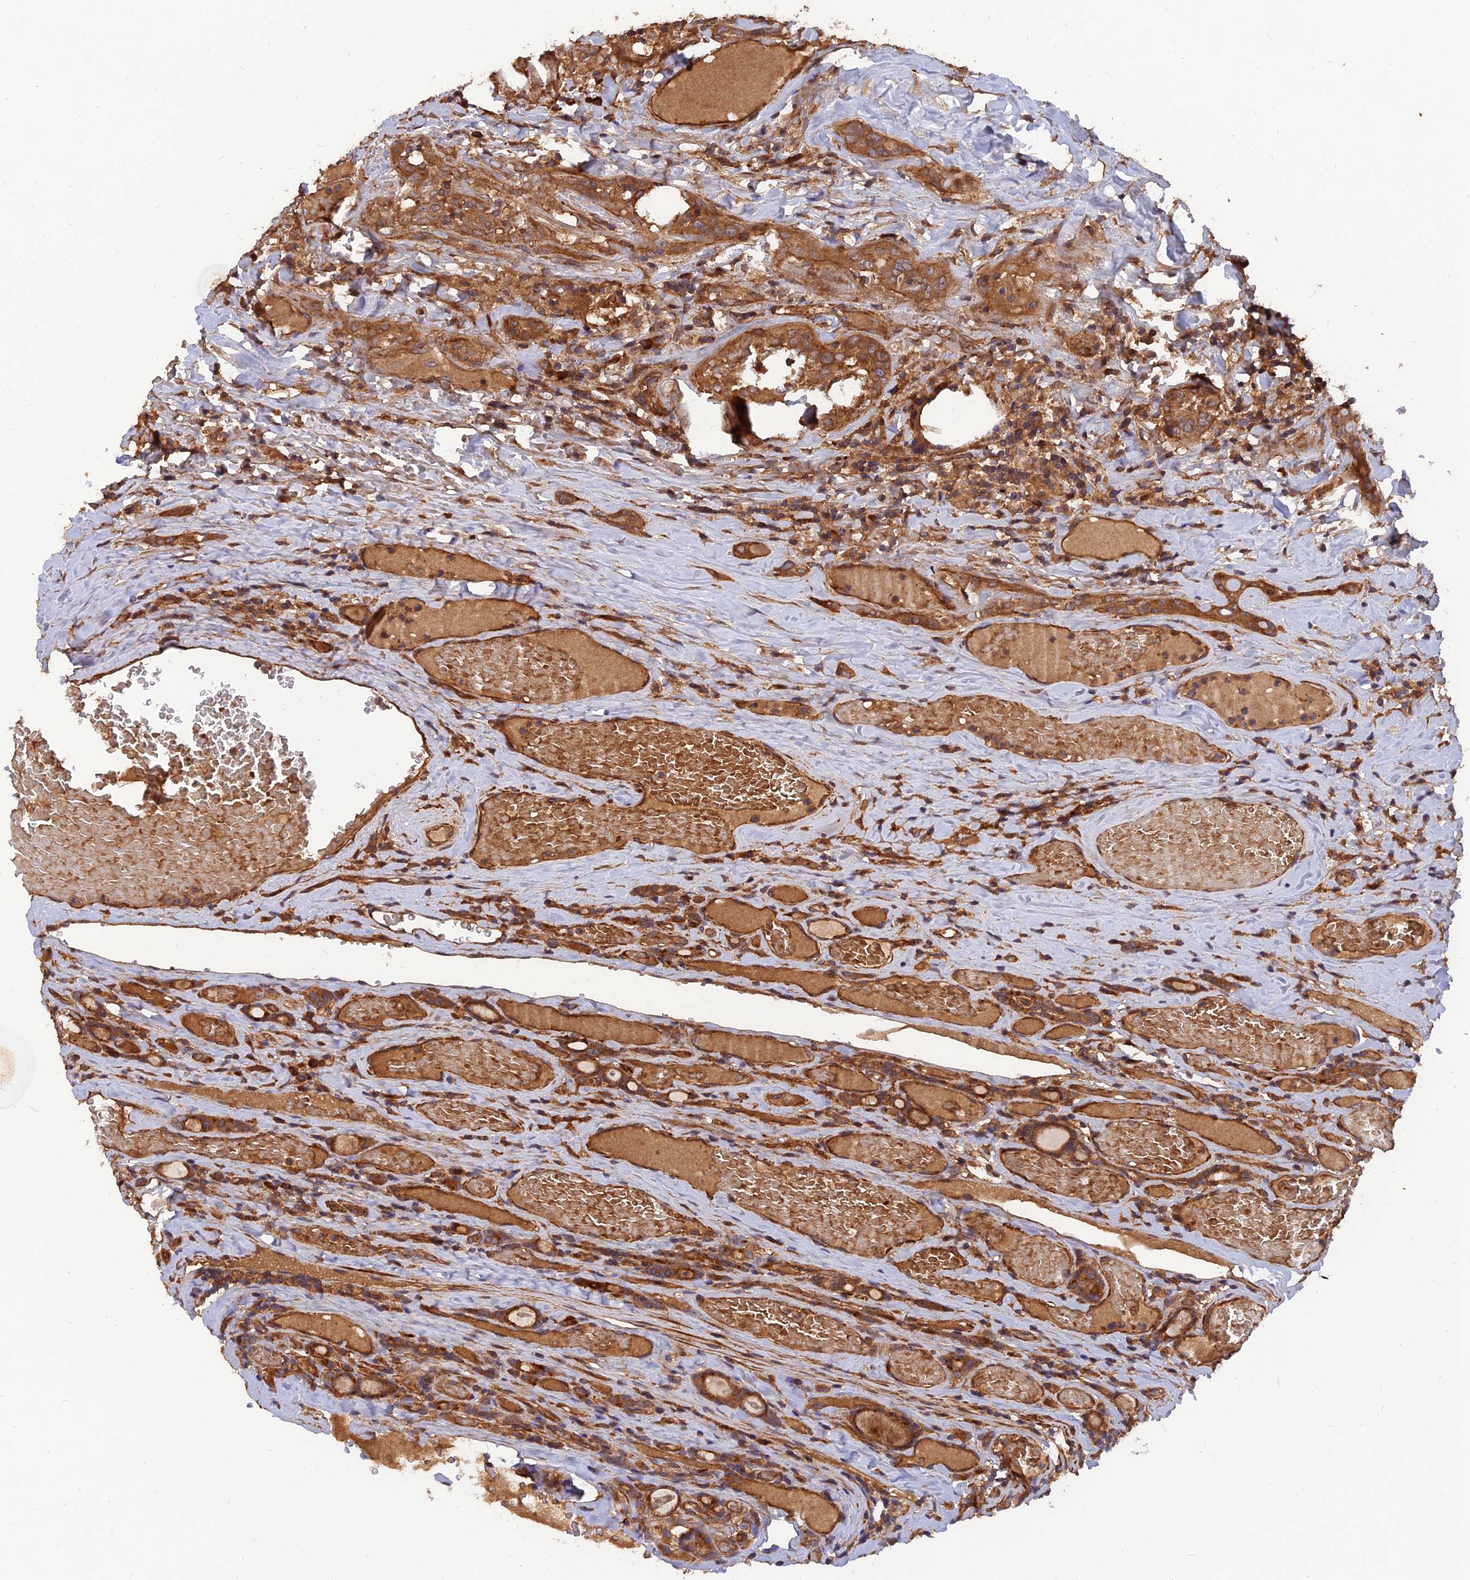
{"staining": {"intensity": "moderate", "quantity": ">75%", "location": "cytoplasmic/membranous"}, "tissue": "thyroid cancer", "cell_type": "Tumor cells", "image_type": "cancer", "snomed": [{"axis": "morphology", "description": "Papillary adenocarcinoma, NOS"}, {"axis": "topography", "description": "Thyroid gland"}], "caption": "This is an image of IHC staining of papillary adenocarcinoma (thyroid), which shows moderate positivity in the cytoplasmic/membranous of tumor cells.", "gene": "RELCH", "patient": {"sex": "female", "age": 72}}